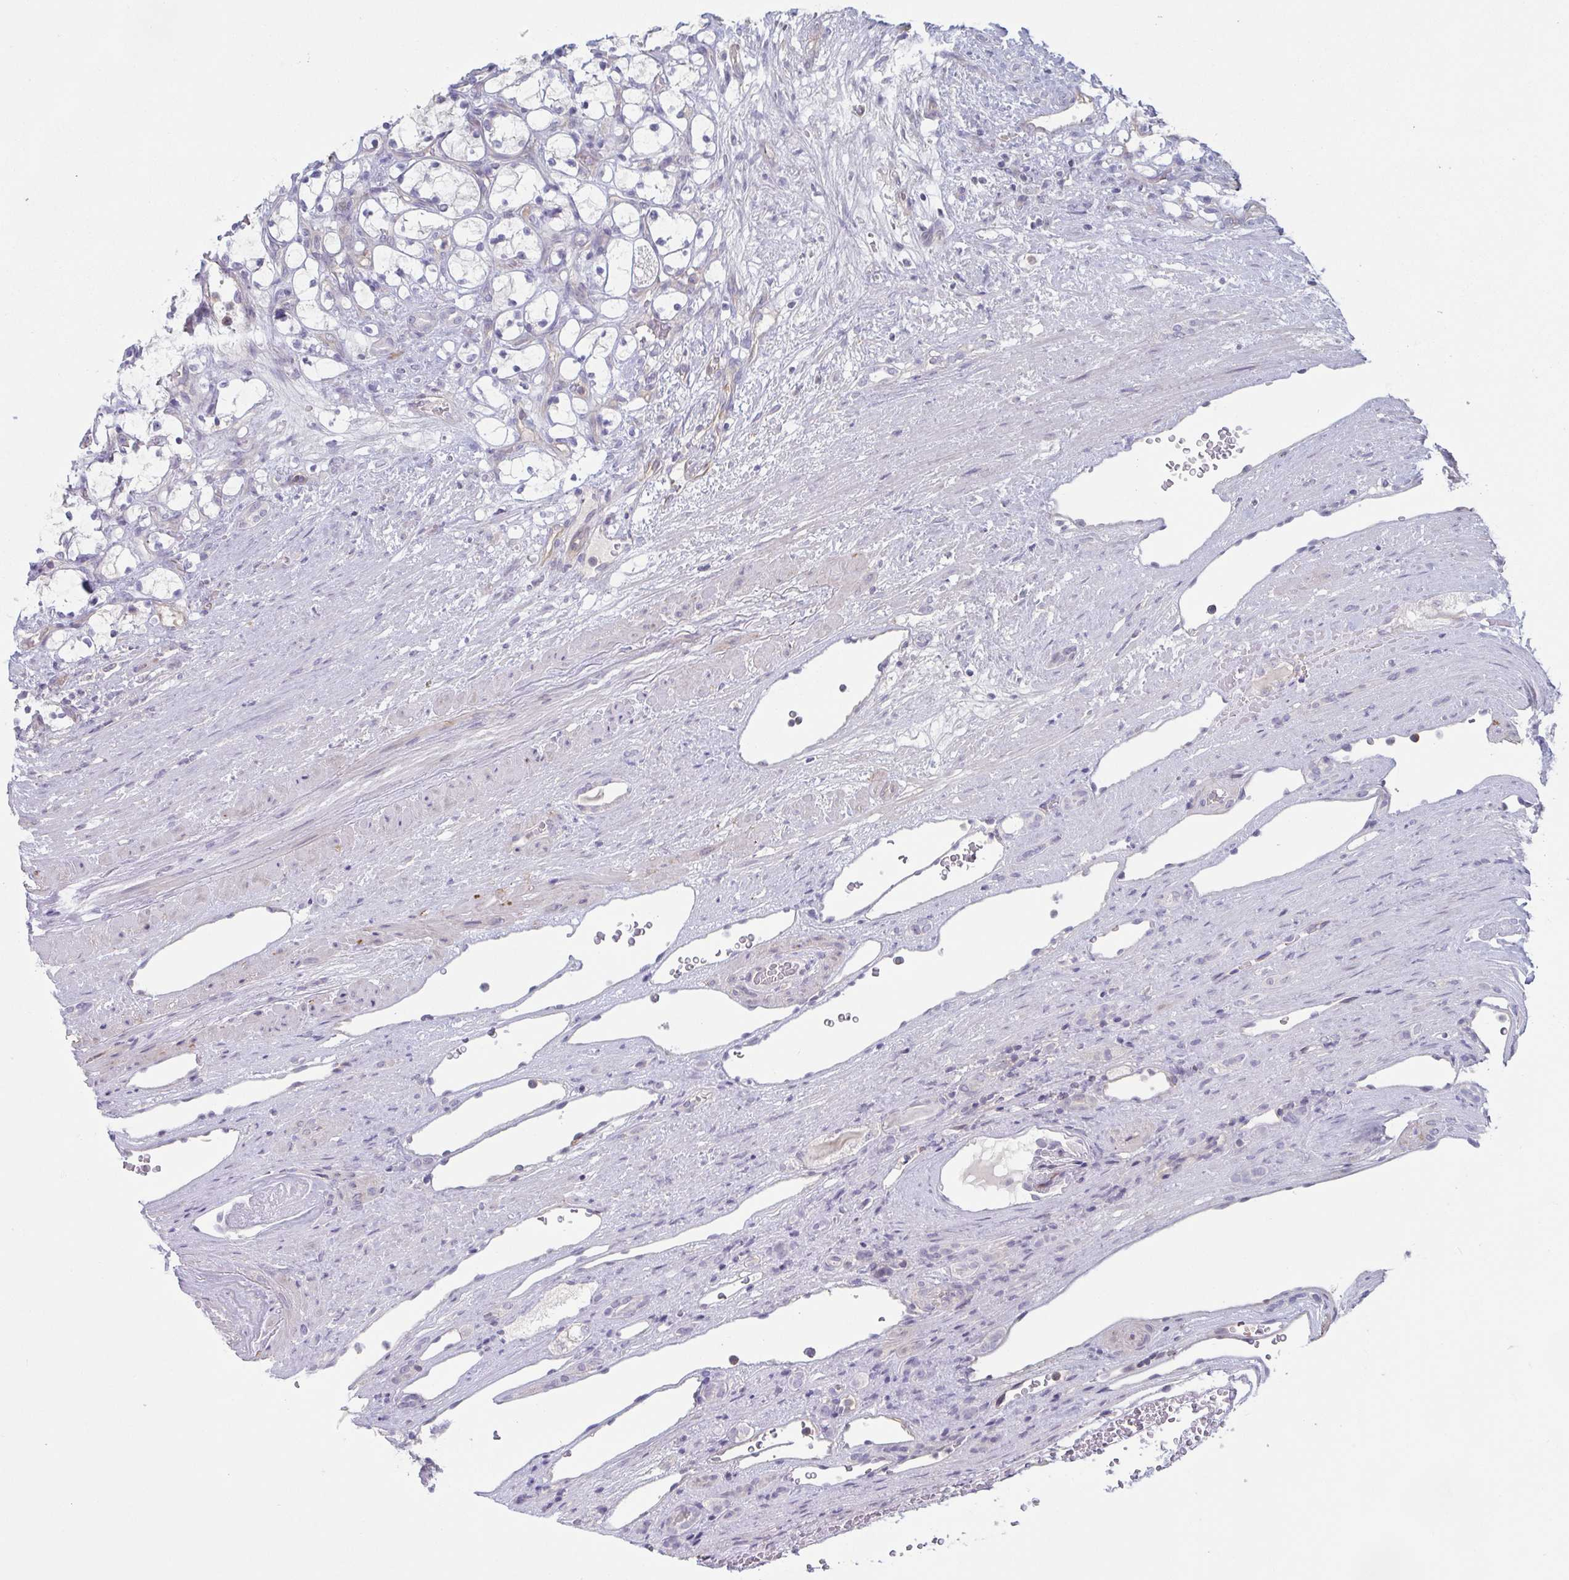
{"staining": {"intensity": "negative", "quantity": "none", "location": "none"}, "tissue": "renal cancer", "cell_type": "Tumor cells", "image_type": "cancer", "snomed": [{"axis": "morphology", "description": "Adenocarcinoma, NOS"}, {"axis": "topography", "description": "Kidney"}], "caption": "Renal cancer was stained to show a protein in brown. There is no significant positivity in tumor cells.", "gene": "STK26", "patient": {"sex": "female", "age": 69}}